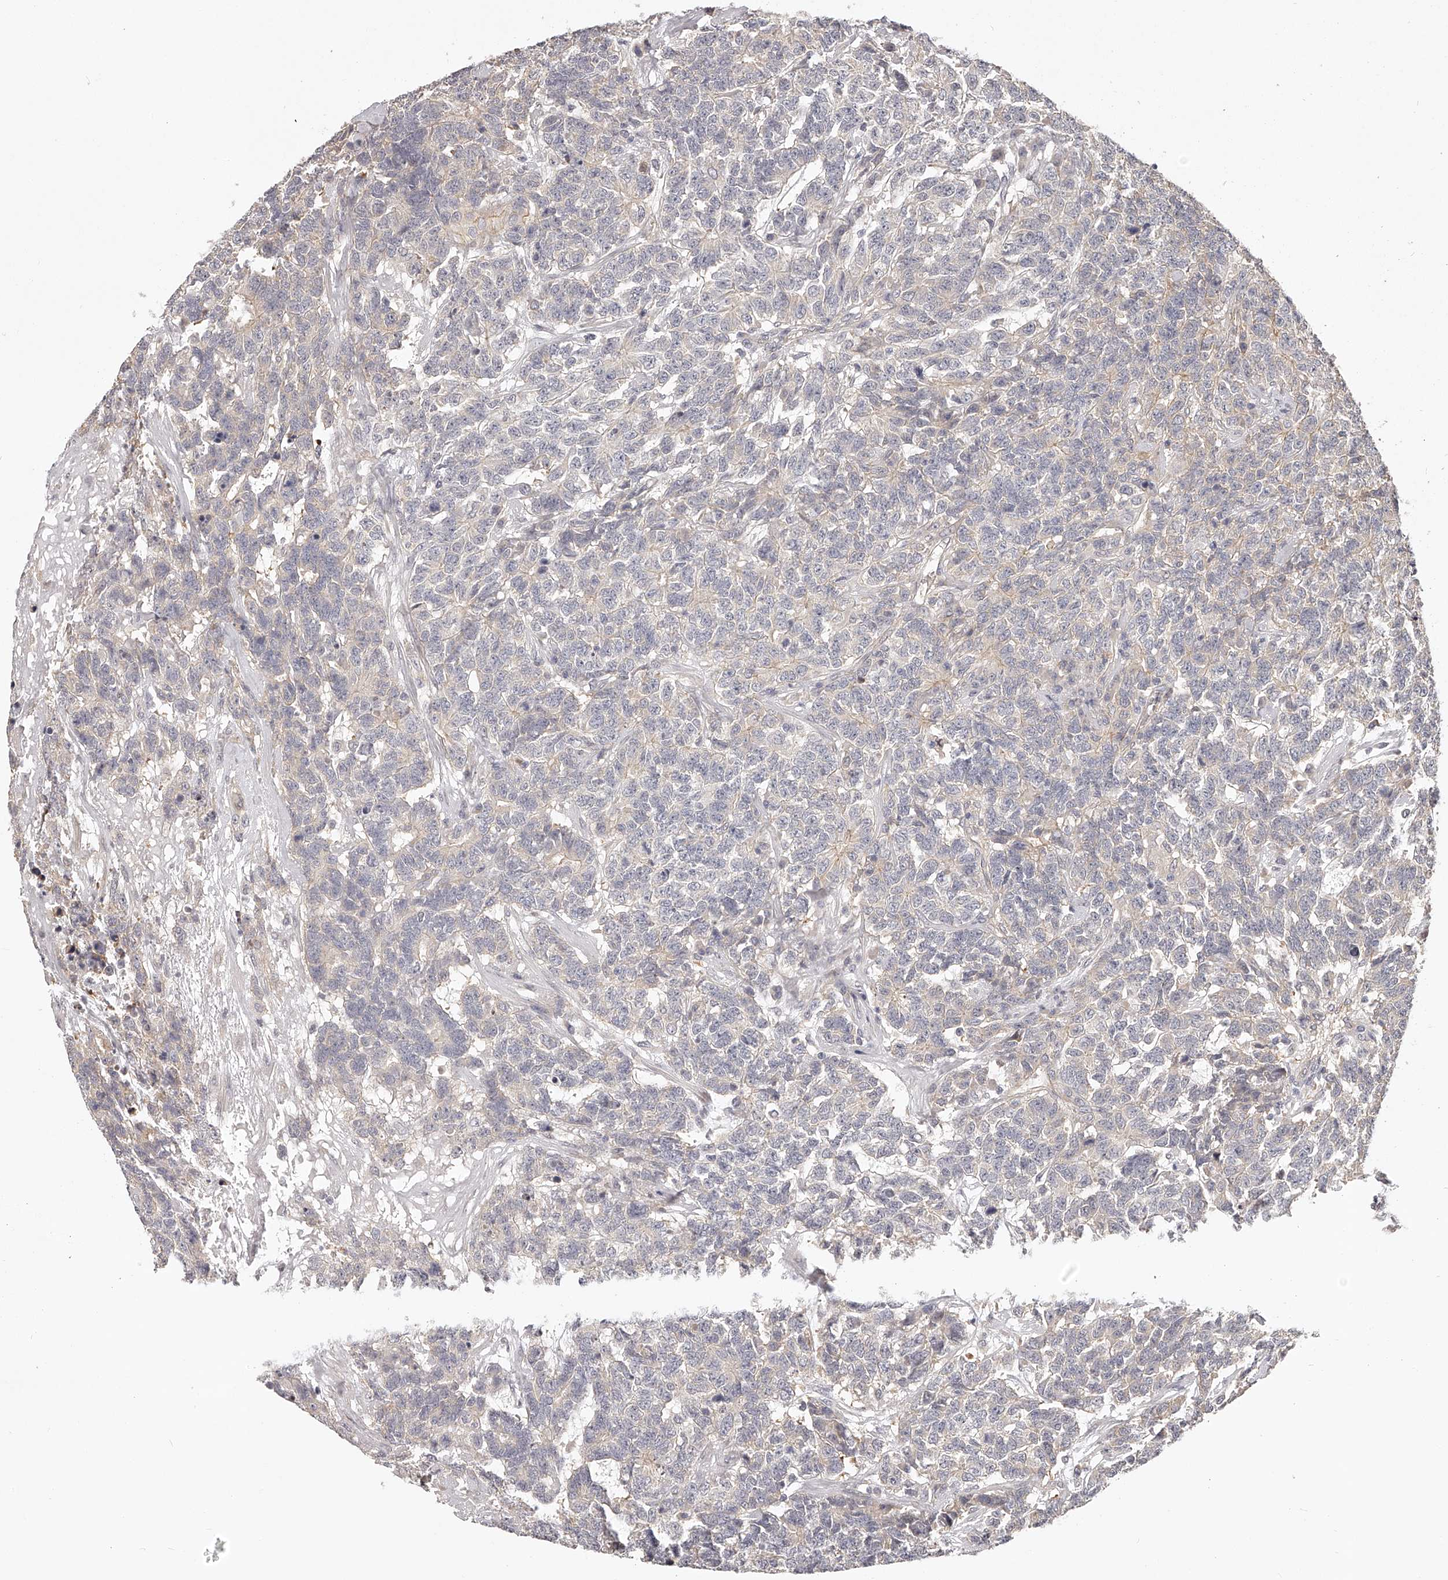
{"staining": {"intensity": "negative", "quantity": "none", "location": "none"}, "tissue": "testis cancer", "cell_type": "Tumor cells", "image_type": "cancer", "snomed": [{"axis": "morphology", "description": "Carcinoma, Embryonal, NOS"}, {"axis": "topography", "description": "Testis"}], "caption": "High power microscopy histopathology image of an IHC image of testis cancer, revealing no significant staining in tumor cells.", "gene": "ZNF582", "patient": {"sex": "male", "age": 26}}